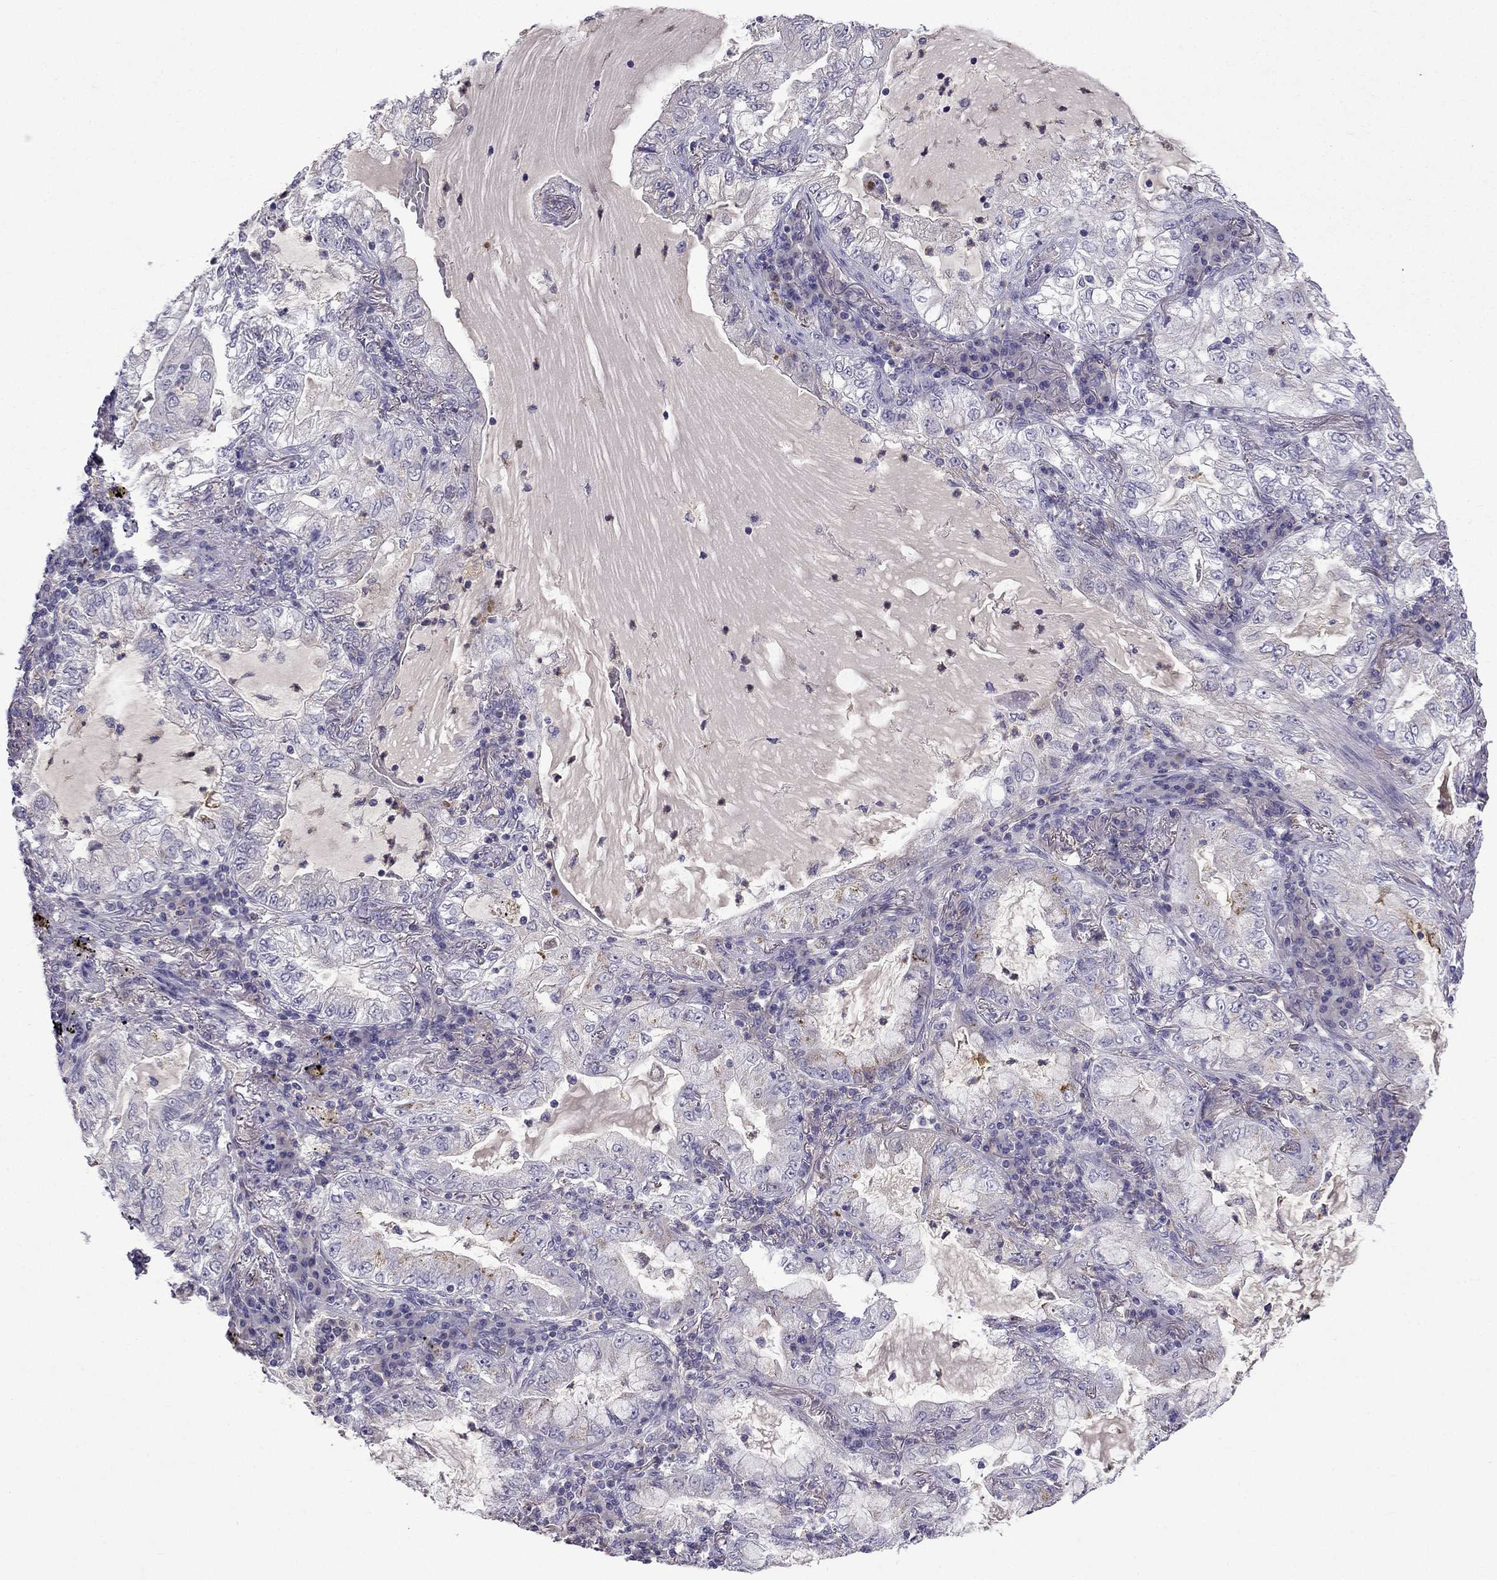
{"staining": {"intensity": "negative", "quantity": "none", "location": "none"}, "tissue": "lung cancer", "cell_type": "Tumor cells", "image_type": "cancer", "snomed": [{"axis": "morphology", "description": "Adenocarcinoma, NOS"}, {"axis": "topography", "description": "Lung"}], "caption": "Protein analysis of adenocarcinoma (lung) reveals no significant staining in tumor cells.", "gene": "STOML3", "patient": {"sex": "female", "age": 73}}